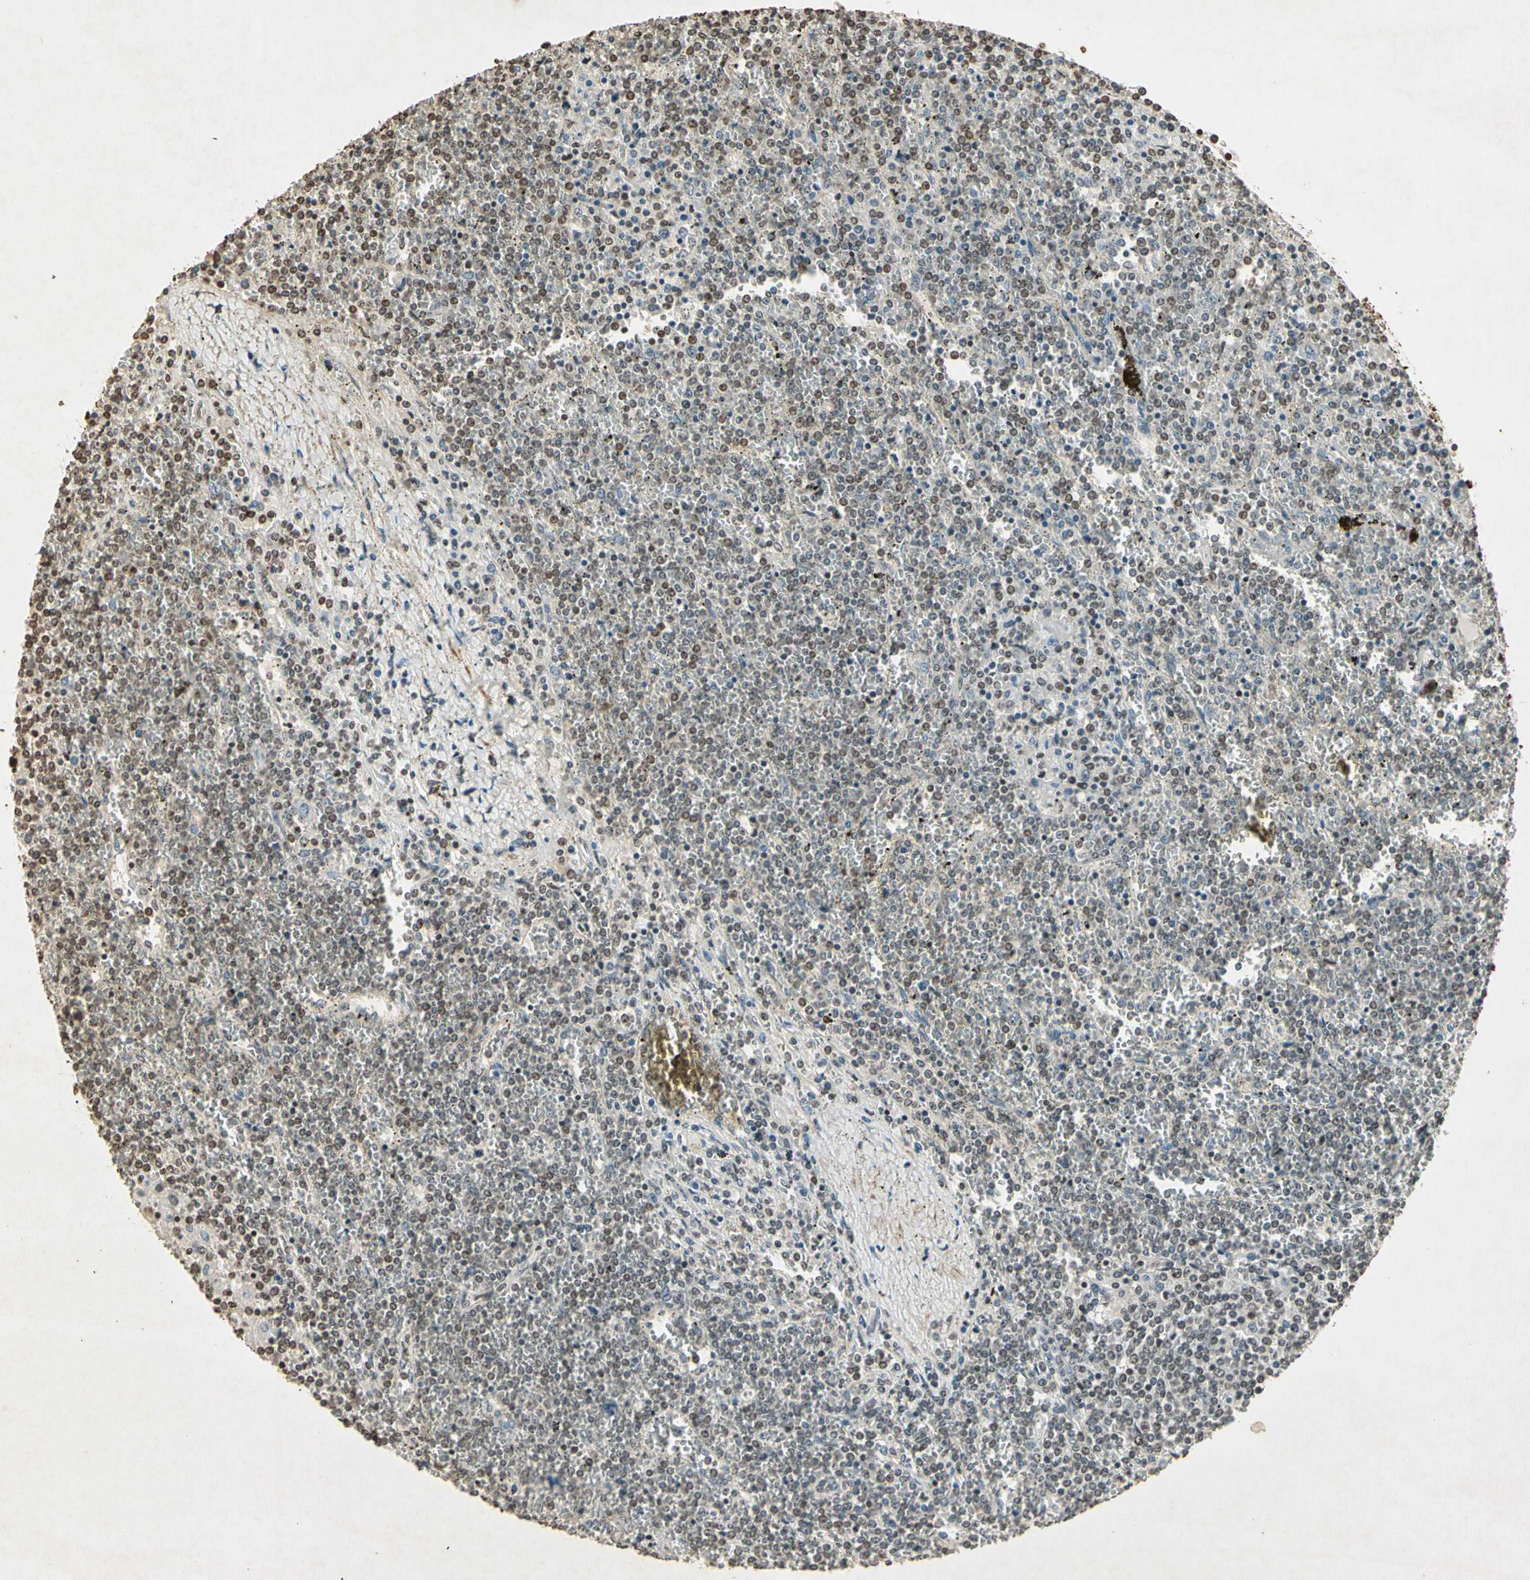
{"staining": {"intensity": "weak", "quantity": "25%-75%", "location": "nuclear"}, "tissue": "lymphoma", "cell_type": "Tumor cells", "image_type": "cancer", "snomed": [{"axis": "morphology", "description": "Malignant lymphoma, non-Hodgkin's type, Low grade"}, {"axis": "topography", "description": "Spleen"}], "caption": "Immunohistochemical staining of human lymphoma exhibits low levels of weak nuclear staining in approximately 25%-75% of tumor cells.", "gene": "TOP1", "patient": {"sex": "female", "age": 19}}